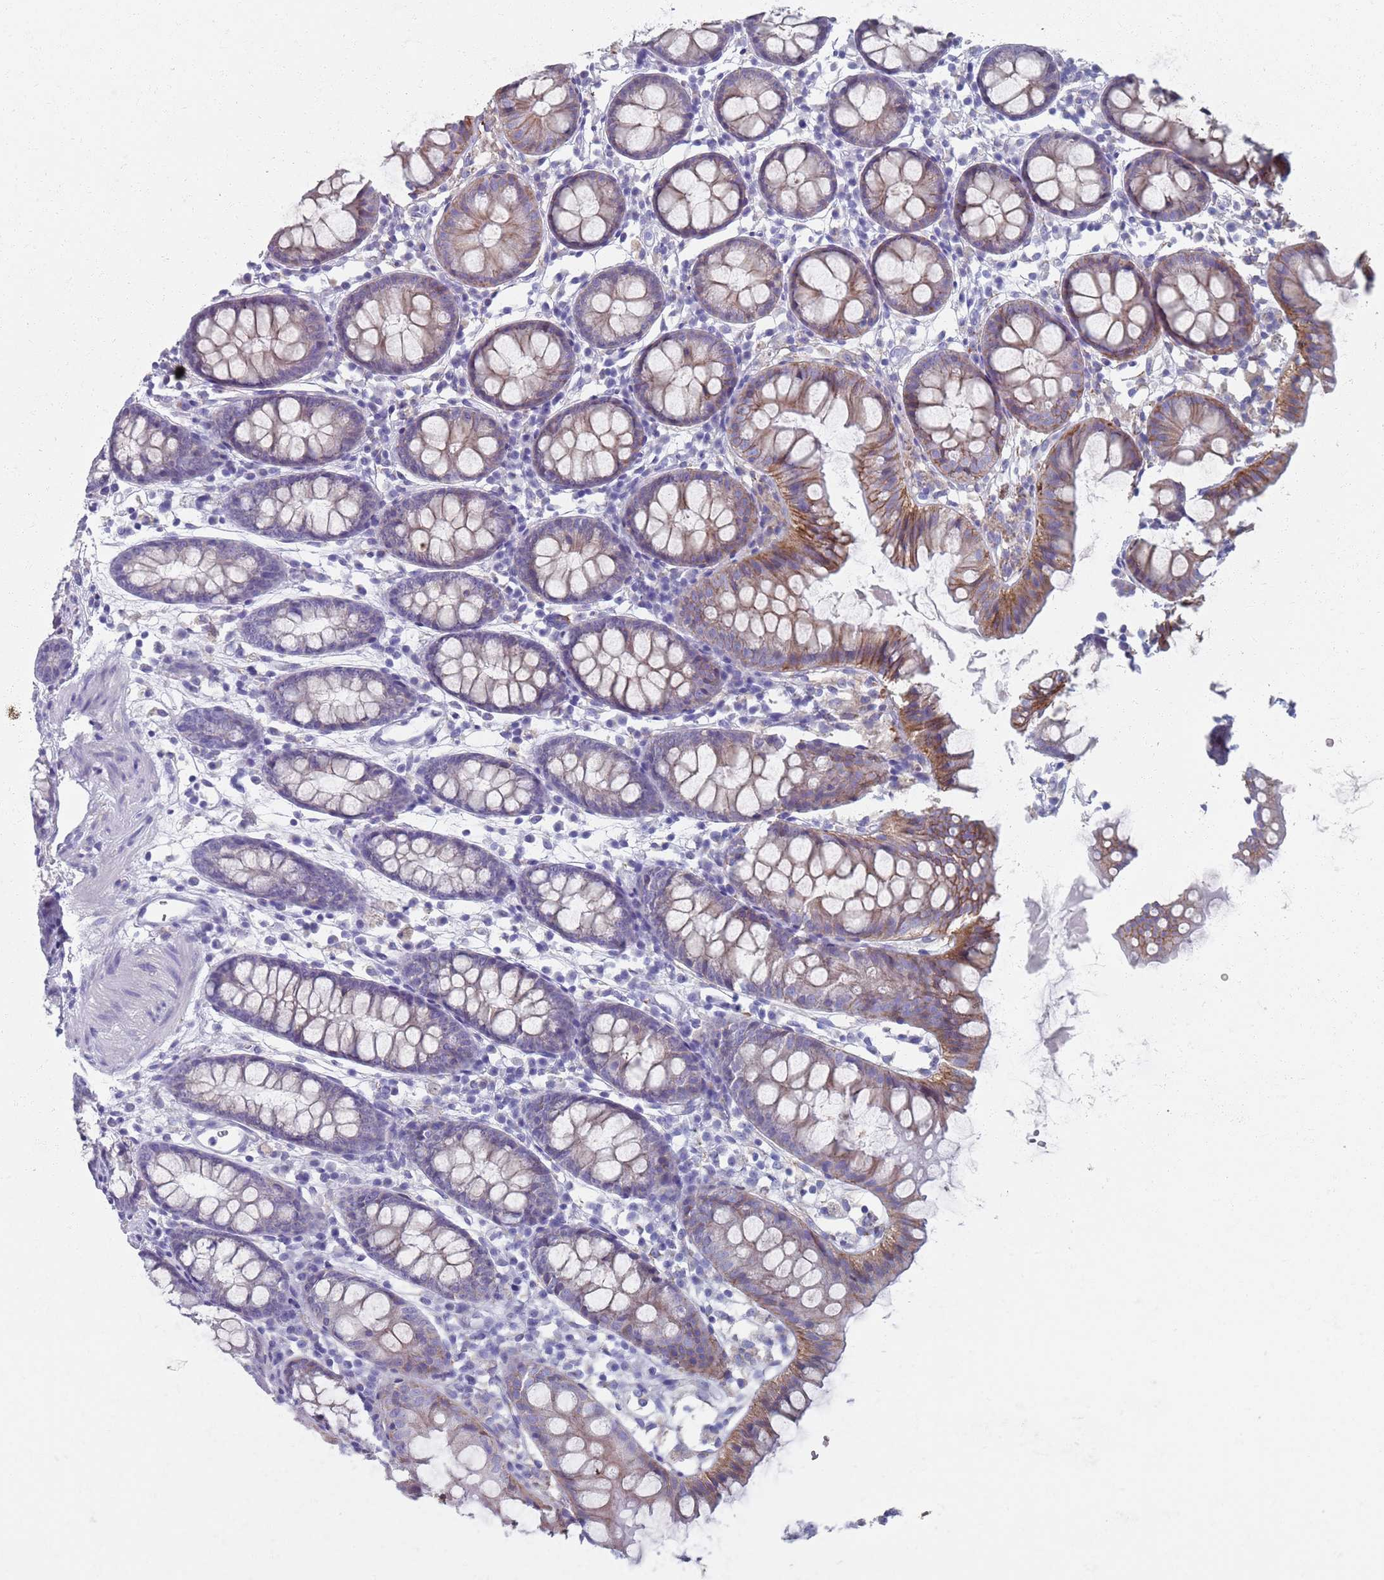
{"staining": {"intensity": "negative", "quantity": "none", "location": "none"}, "tissue": "colon", "cell_type": "Endothelial cells", "image_type": "normal", "snomed": [{"axis": "morphology", "description": "Normal tissue, NOS"}, {"axis": "topography", "description": "Colon"}], "caption": "A histopathology image of human colon is negative for staining in endothelial cells. (DAB (3,3'-diaminobenzidine) immunohistochemistry (IHC) visualized using brightfield microscopy, high magnification).", "gene": "PLOD1", "patient": {"sex": "female", "age": 84}}